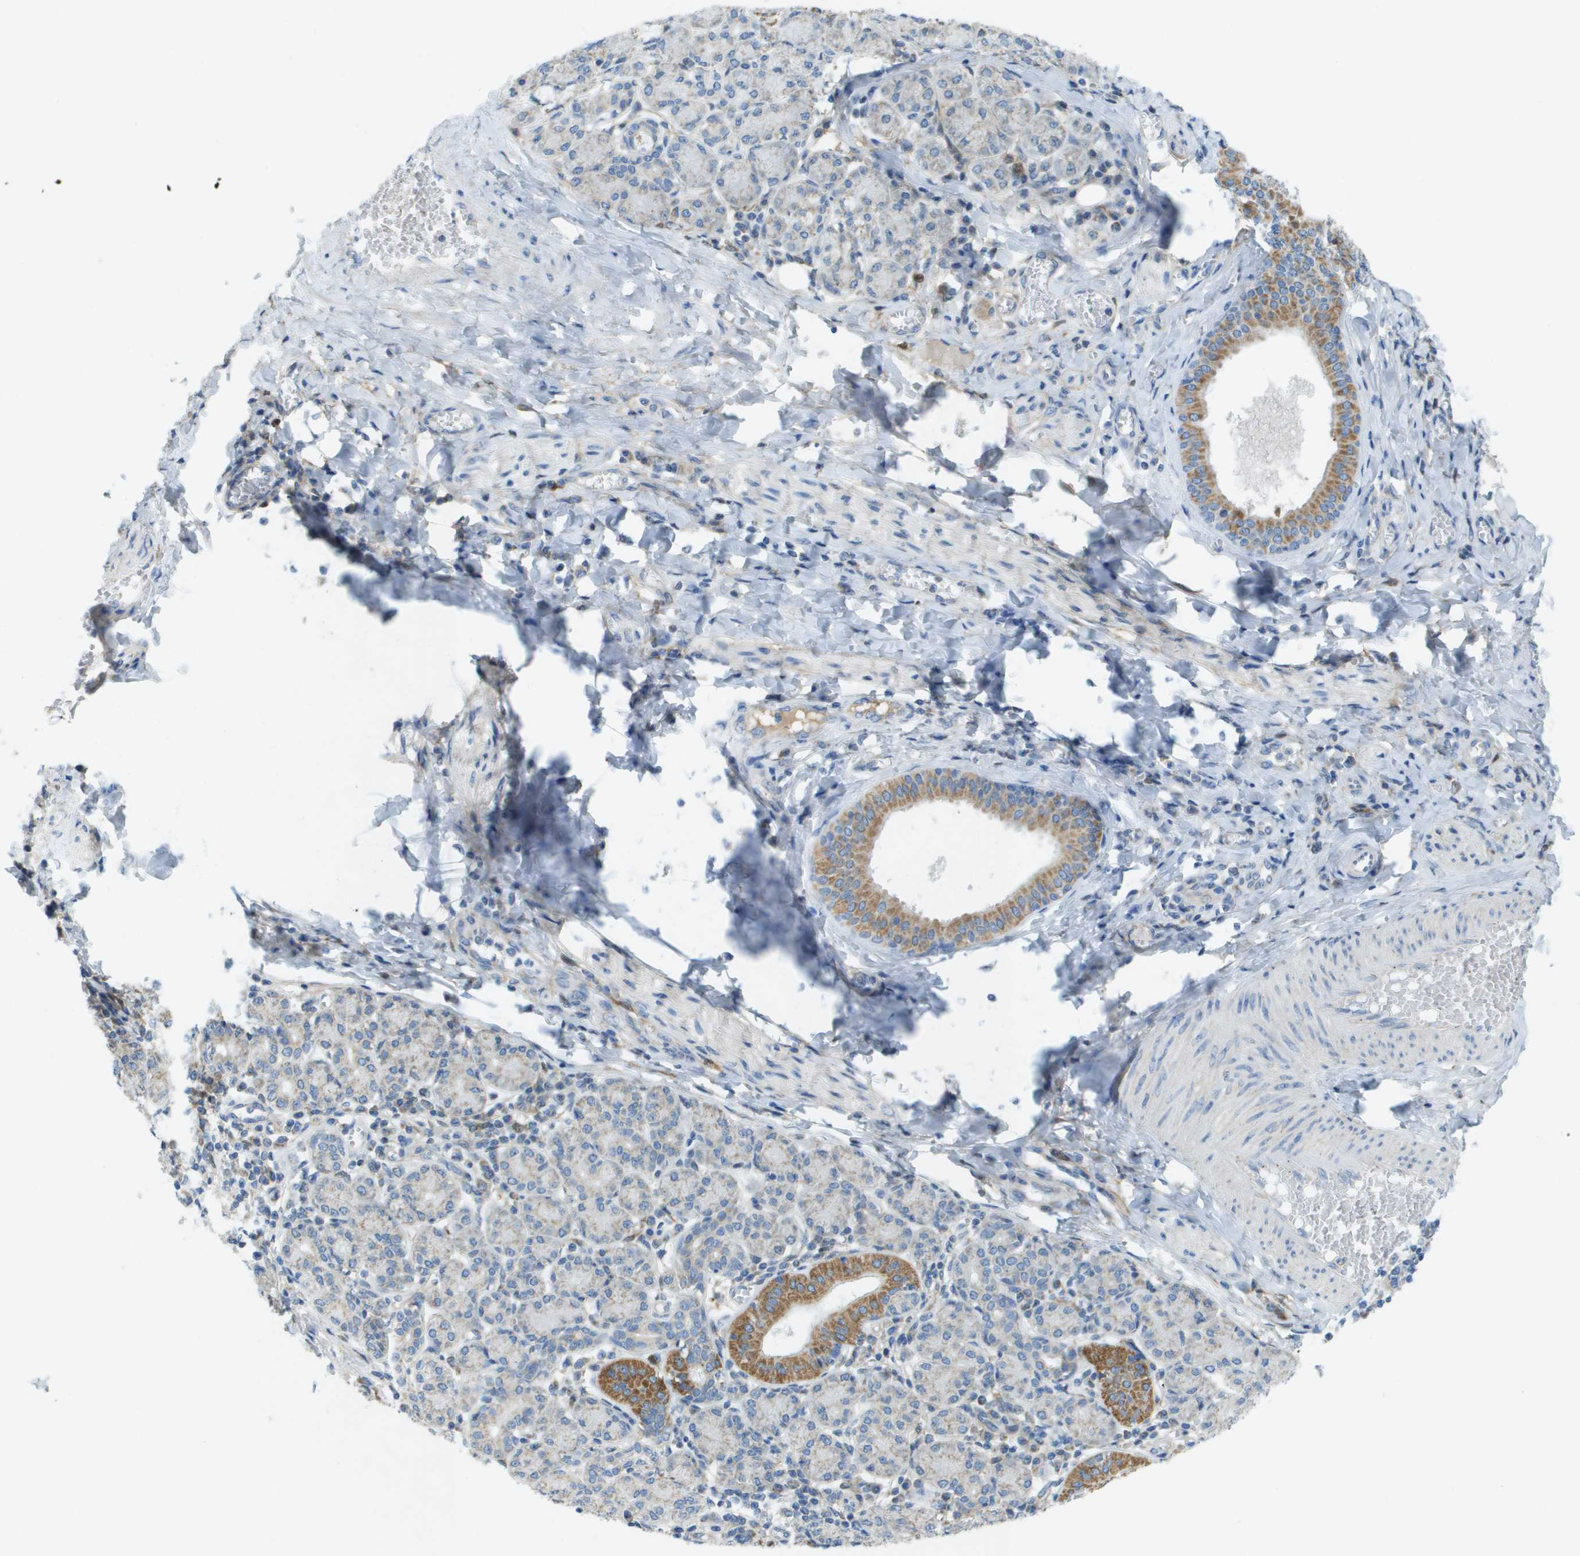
{"staining": {"intensity": "moderate", "quantity": "<25%", "location": "cytoplasmic/membranous"}, "tissue": "salivary gland", "cell_type": "Glandular cells", "image_type": "normal", "snomed": [{"axis": "morphology", "description": "Normal tissue, NOS"}, {"axis": "morphology", "description": "Inflammation, NOS"}, {"axis": "topography", "description": "Lymph node"}, {"axis": "topography", "description": "Salivary gland"}], "caption": "The image exhibits immunohistochemical staining of unremarkable salivary gland. There is moderate cytoplasmic/membranous positivity is appreciated in about <25% of glandular cells.", "gene": "CYGB", "patient": {"sex": "male", "age": 3}}